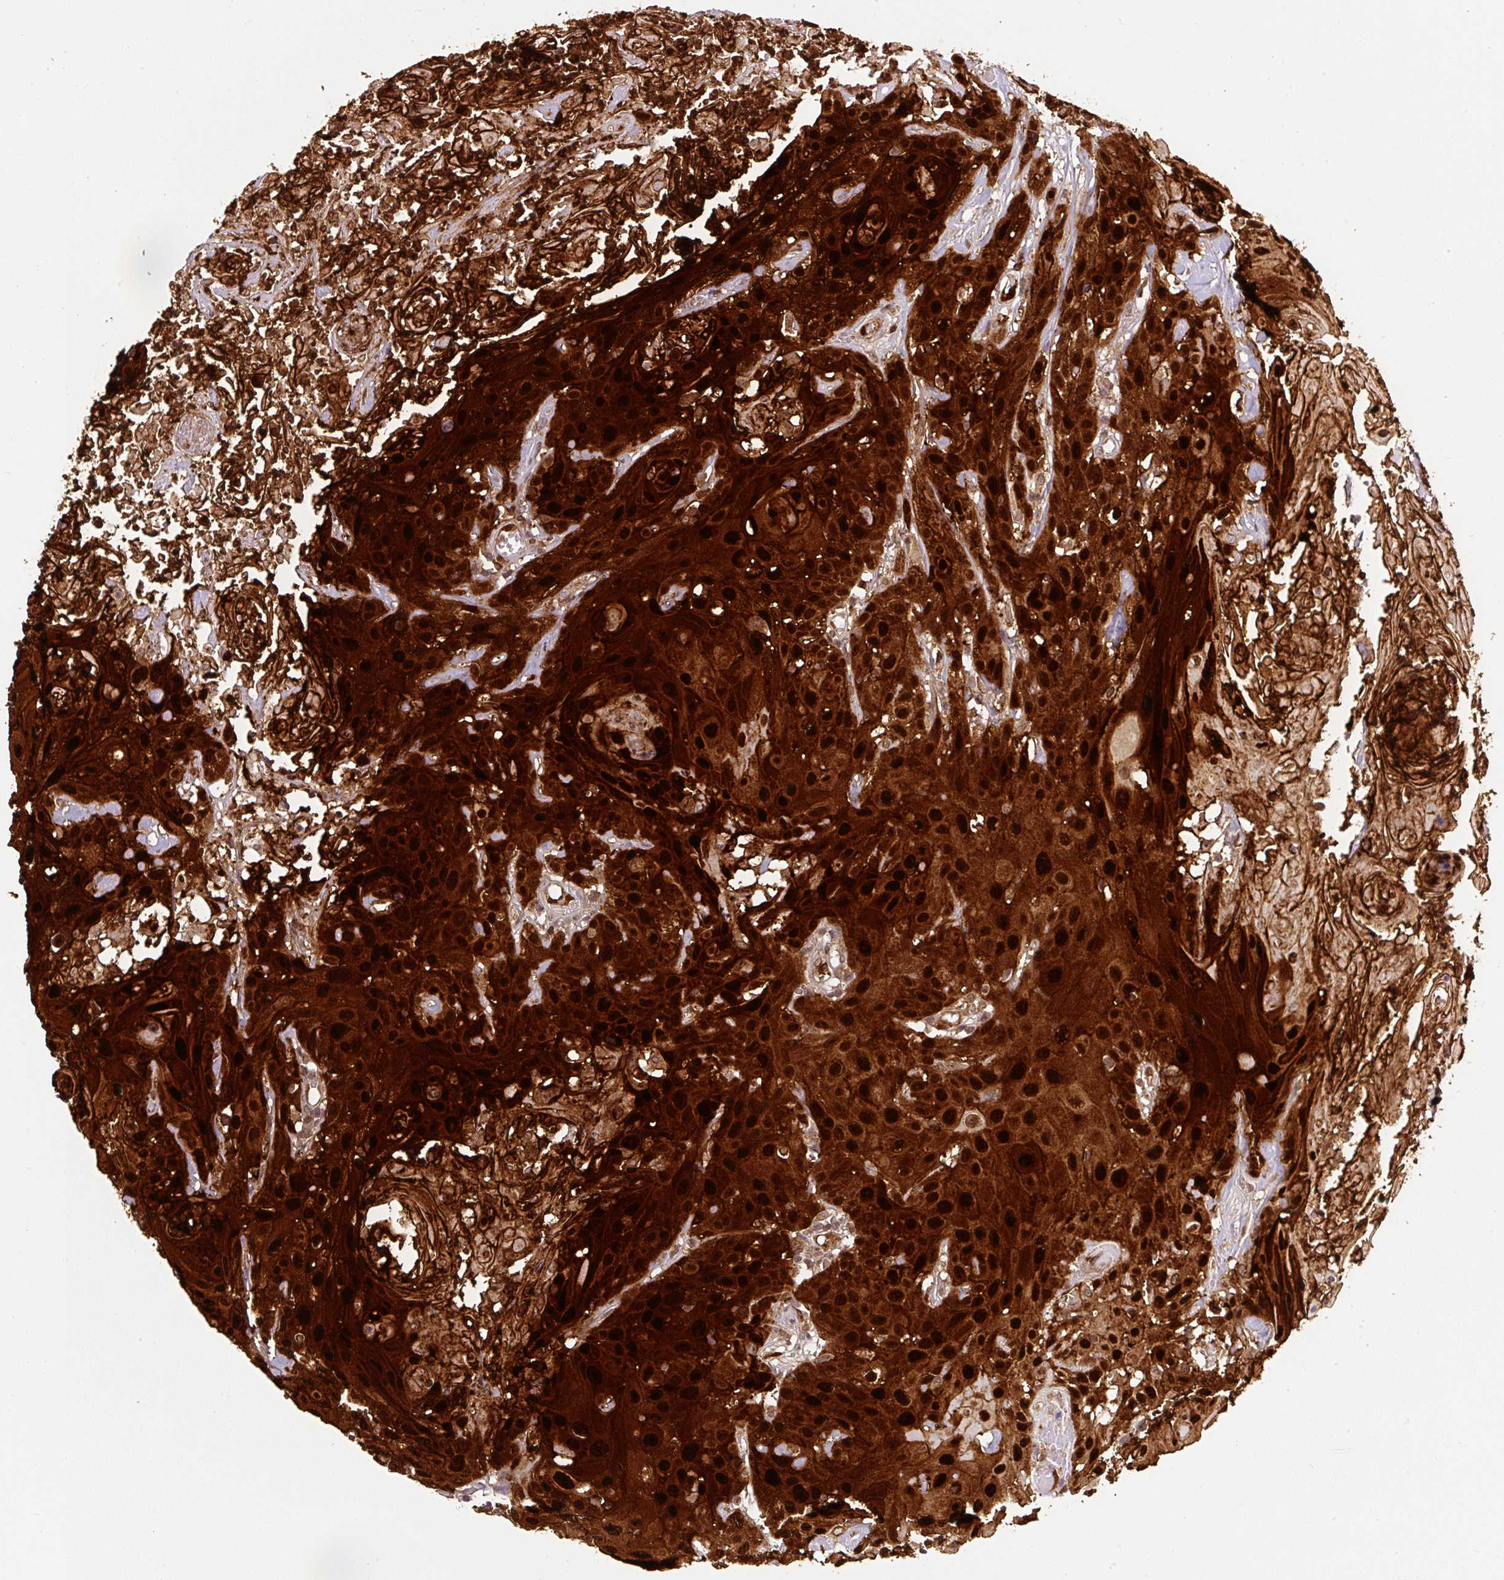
{"staining": {"intensity": "strong", "quantity": ">75%", "location": "cytoplasmic/membranous,nuclear"}, "tissue": "head and neck cancer", "cell_type": "Tumor cells", "image_type": "cancer", "snomed": [{"axis": "morphology", "description": "Squamous cell carcinoma, NOS"}, {"axis": "topography", "description": "Skin"}, {"axis": "topography", "description": "Head-Neck"}], "caption": "This micrograph reveals immunohistochemistry (IHC) staining of head and neck cancer (squamous cell carcinoma), with high strong cytoplasmic/membranous and nuclear positivity in approximately >75% of tumor cells.", "gene": "ANXA1", "patient": {"sex": "male", "age": 80}}